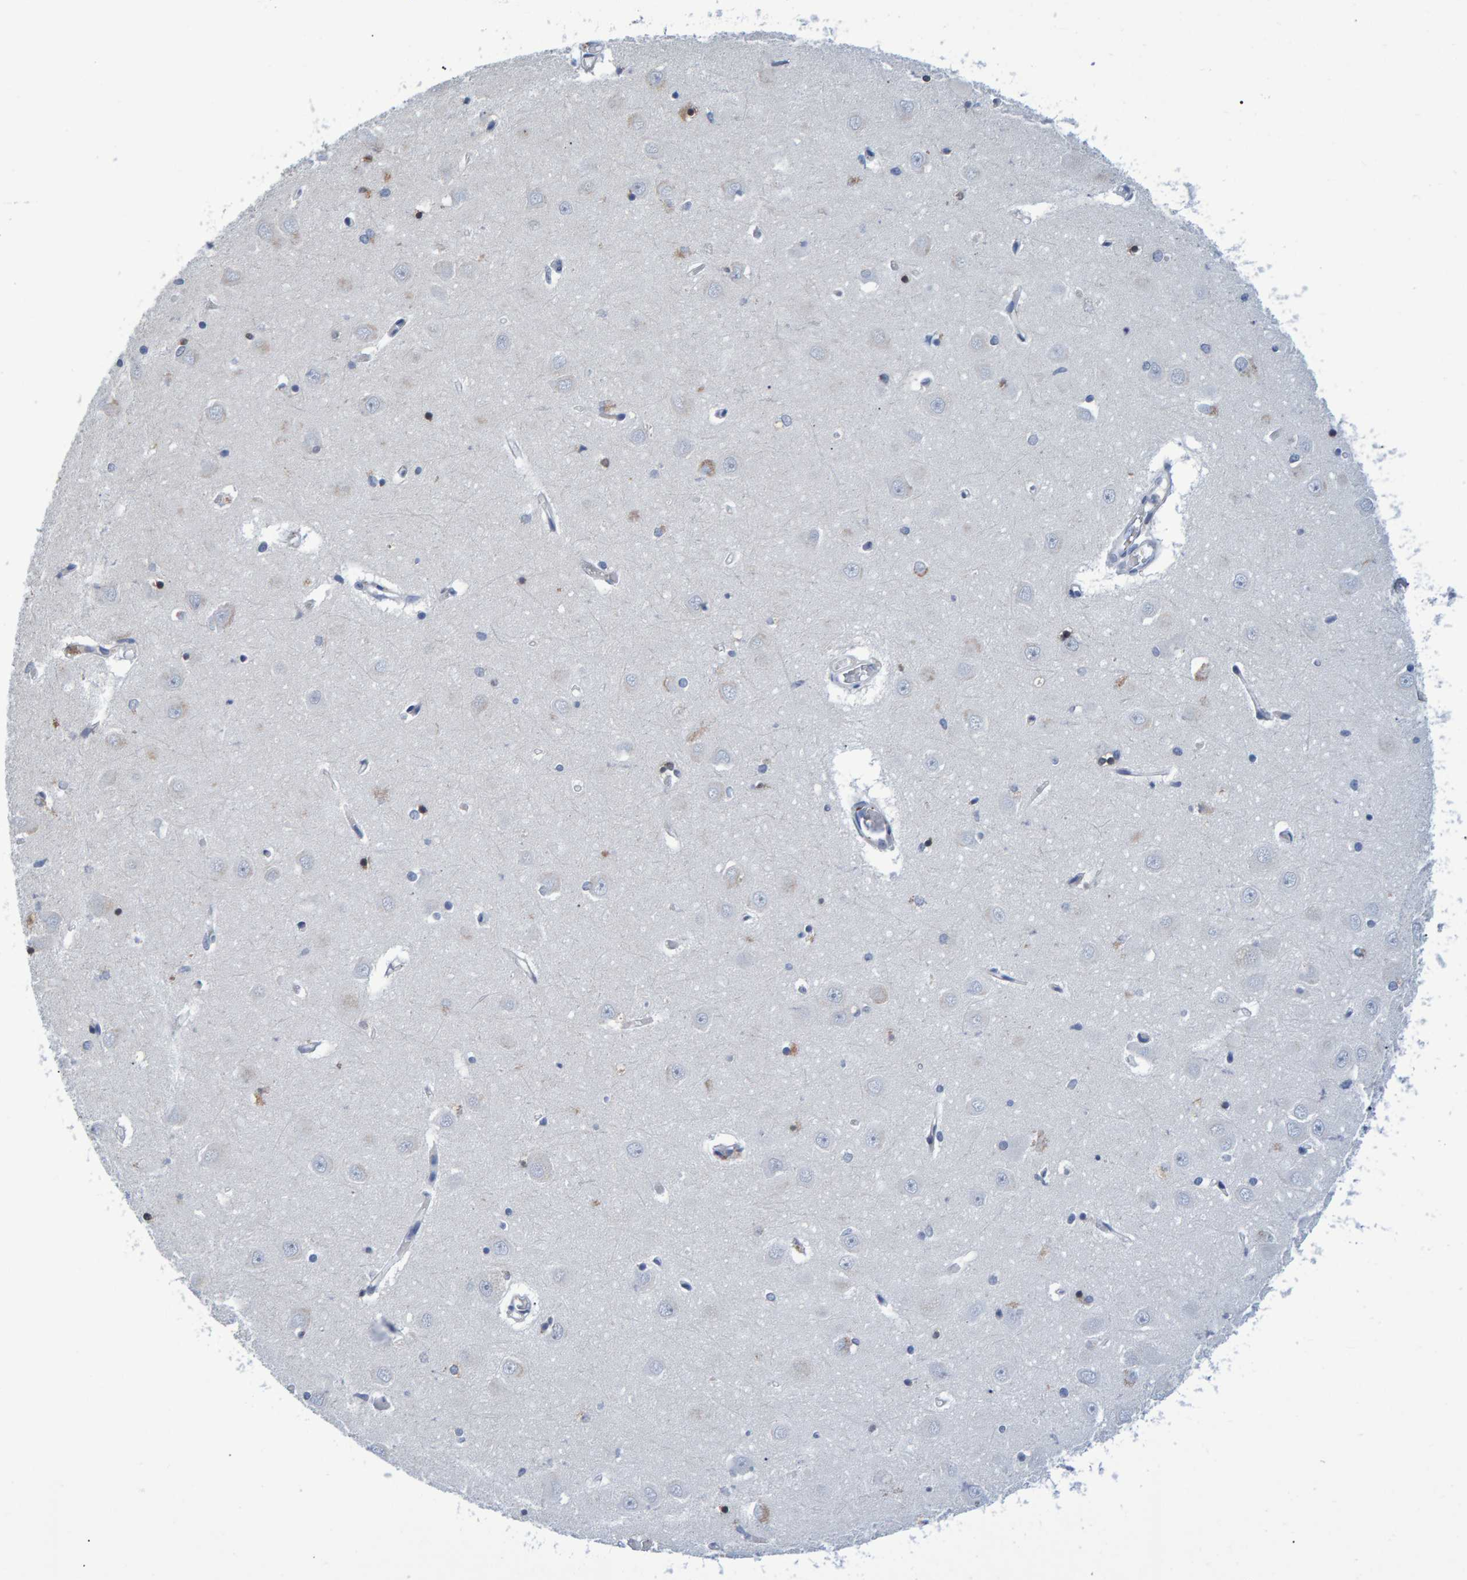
{"staining": {"intensity": "strong", "quantity": ">75%", "location": "nuclear"}, "tissue": "hippocampus", "cell_type": "Glial cells", "image_type": "normal", "snomed": [{"axis": "morphology", "description": "Normal tissue, NOS"}, {"axis": "topography", "description": "Hippocampus"}], "caption": "The image demonstrates immunohistochemical staining of unremarkable hippocampus. There is strong nuclear expression is present in about >75% of glial cells. (DAB (3,3'-diaminobenzidine) = brown stain, brightfield microscopy at high magnification).", "gene": "QKI", "patient": {"sex": "male", "age": 70}}